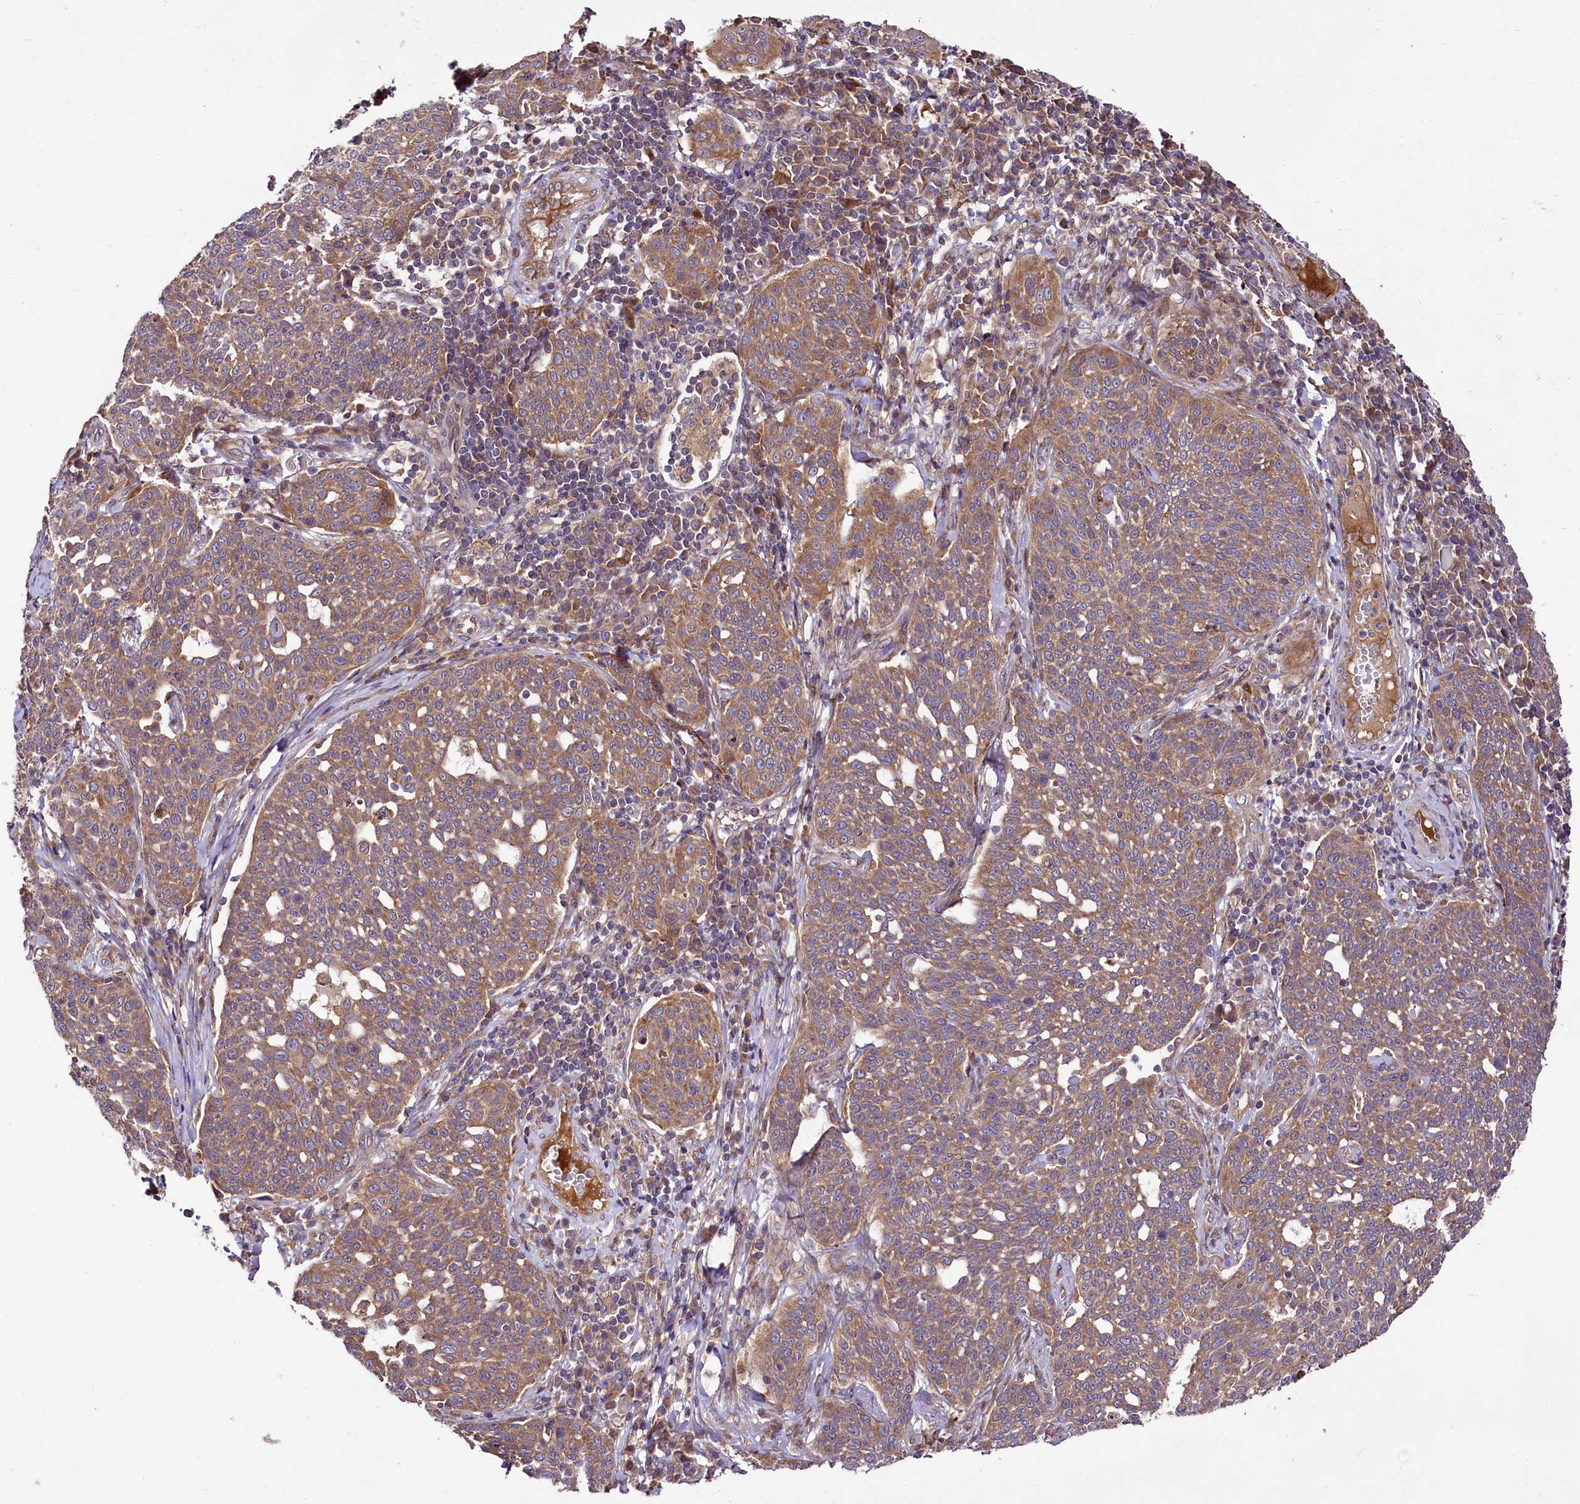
{"staining": {"intensity": "moderate", "quantity": ">75%", "location": "cytoplasmic/membranous"}, "tissue": "cervical cancer", "cell_type": "Tumor cells", "image_type": "cancer", "snomed": [{"axis": "morphology", "description": "Squamous cell carcinoma, NOS"}, {"axis": "topography", "description": "Cervix"}], "caption": "Immunohistochemistry (IHC) (DAB) staining of squamous cell carcinoma (cervical) displays moderate cytoplasmic/membranous protein staining in approximately >75% of tumor cells. Using DAB (brown) and hematoxylin (blue) stains, captured at high magnification using brightfield microscopy.", "gene": "NAA25", "patient": {"sex": "female", "age": 34}}